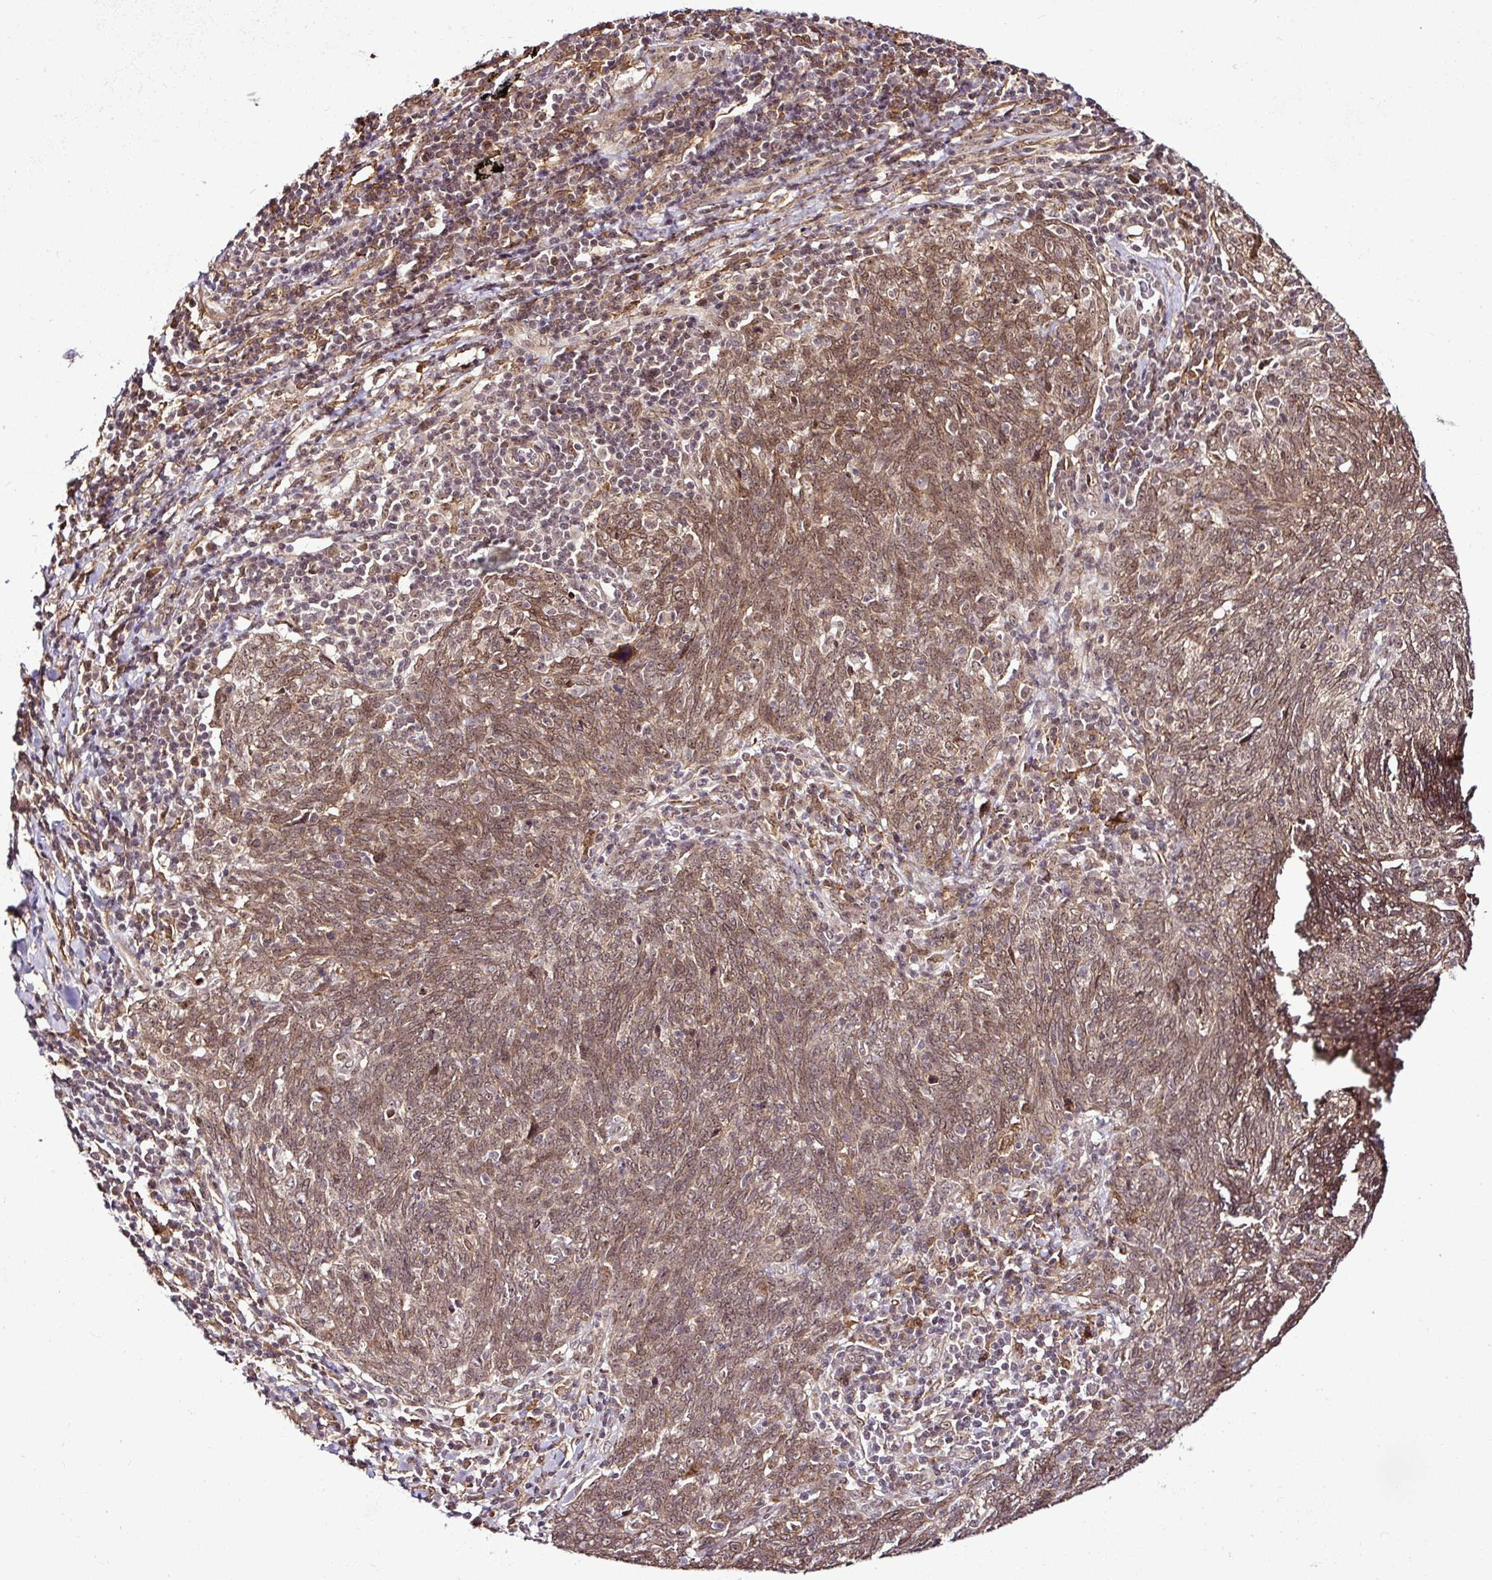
{"staining": {"intensity": "moderate", "quantity": ">75%", "location": "cytoplasmic/membranous,nuclear"}, "tissue": "lung cancer", "cell_type": "Tumor cells", "image_type": "cancer", "snomed": [{"axis": "morphology", "description": "Squamous cell carcinoma, NOS"}, {"axis": "topography", "description": "Lung"}], "caption": "IHC of lung cancer shows medium levels of moderate cytoplasmic/membranous and nuclear staining in approximately >75% of tumor cells.", "gene": "FAM153A", "patient": {"sex": "female", "age": 72}}